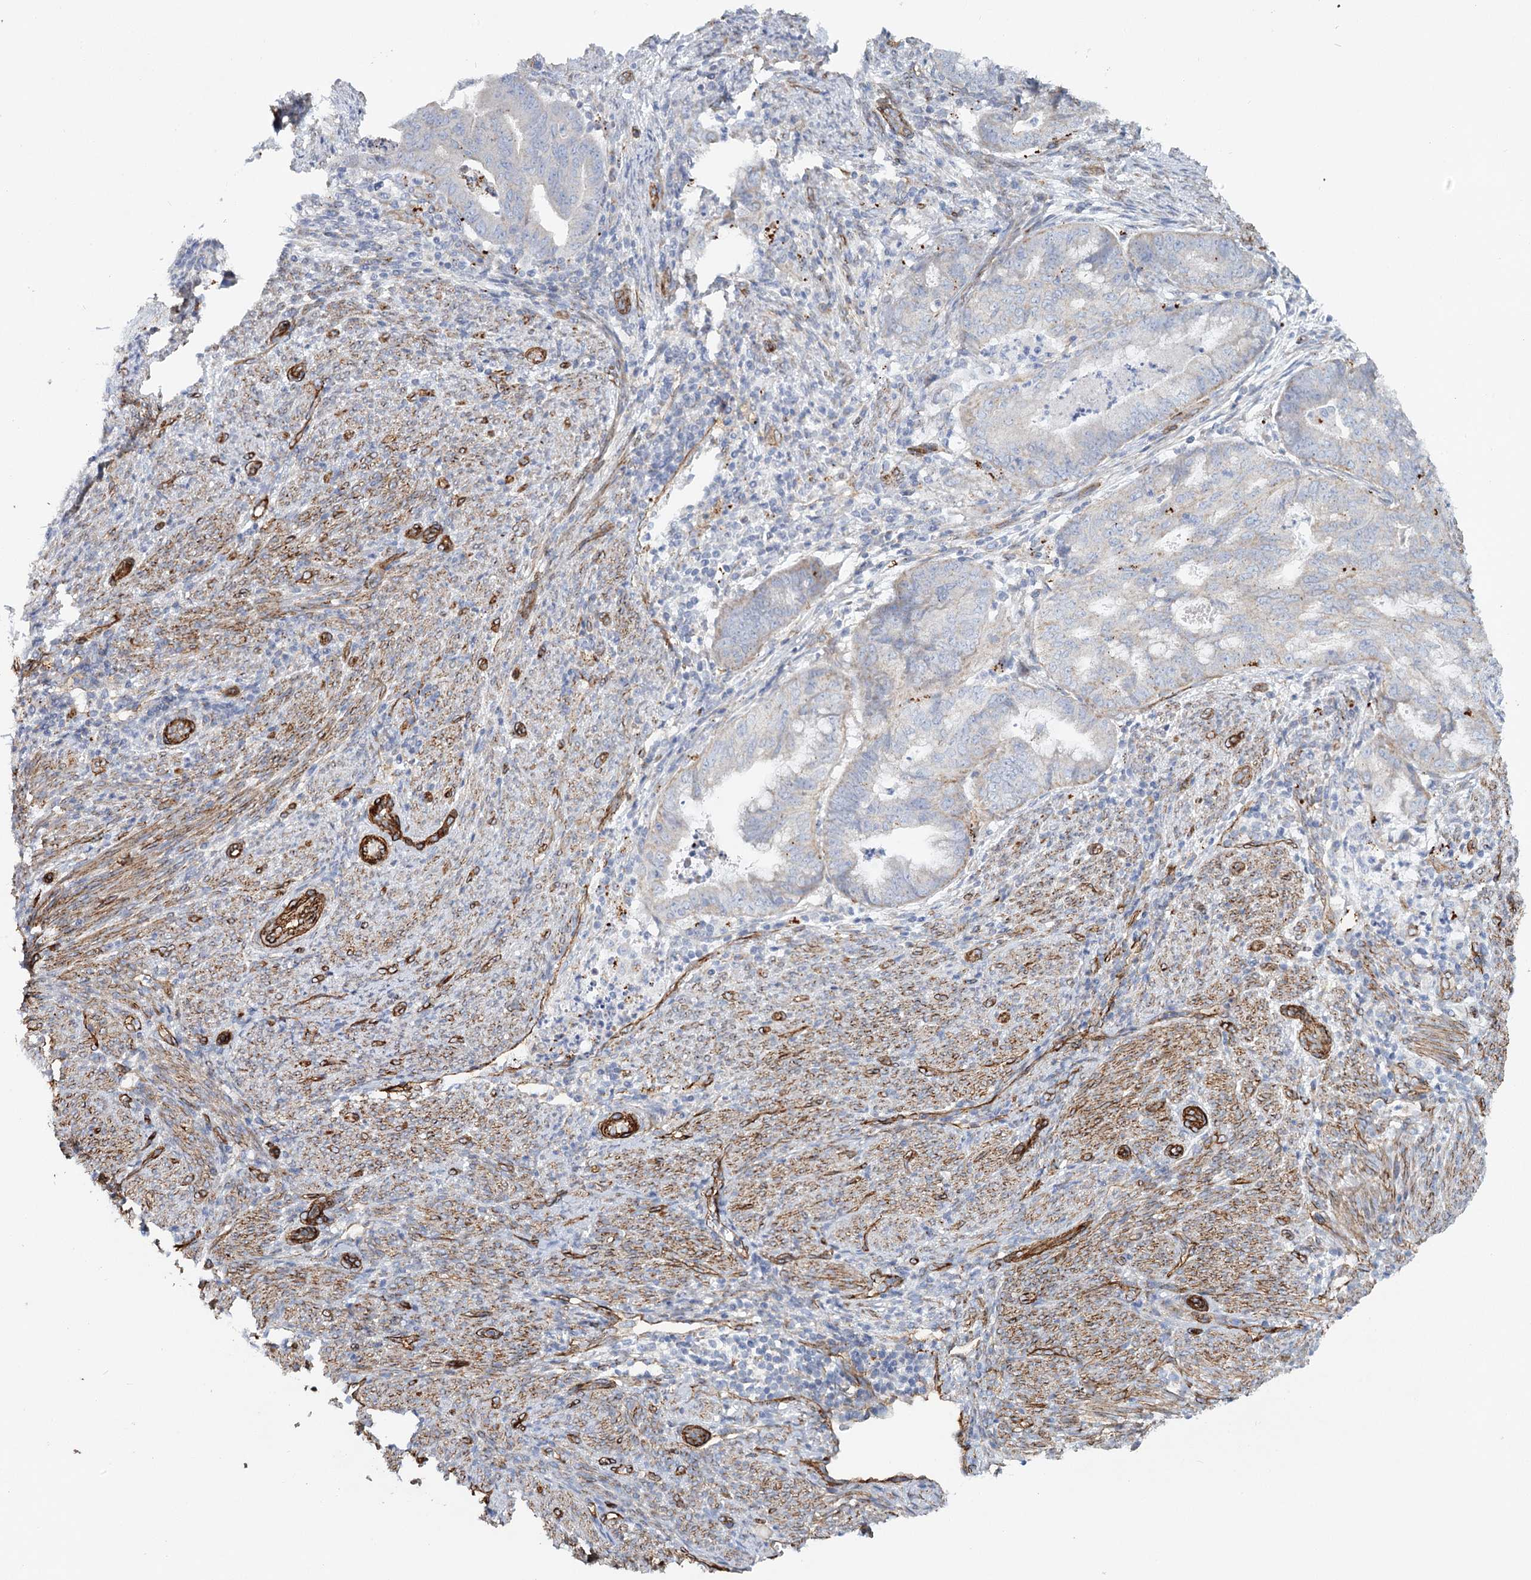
{"staining": {"intensity": "negative", "quantity": "none", "location": "none"}, "tissue": "endometrial cancer", "cell_type": "Tumor cells", "image_type": "cancer", "snomed": [{"axis": "morphology", "description": "Adenocarcinoma, NOS"}, {"axis": "topography", "description": "Endometrium"}], "caption": "IHC of human adenocarcinoma (endometrial) shows no expression in tumor cells. Nuclei are stained in blue.", "gene": "TMEM164", "patient": {"sex": "female", "age": 79}}